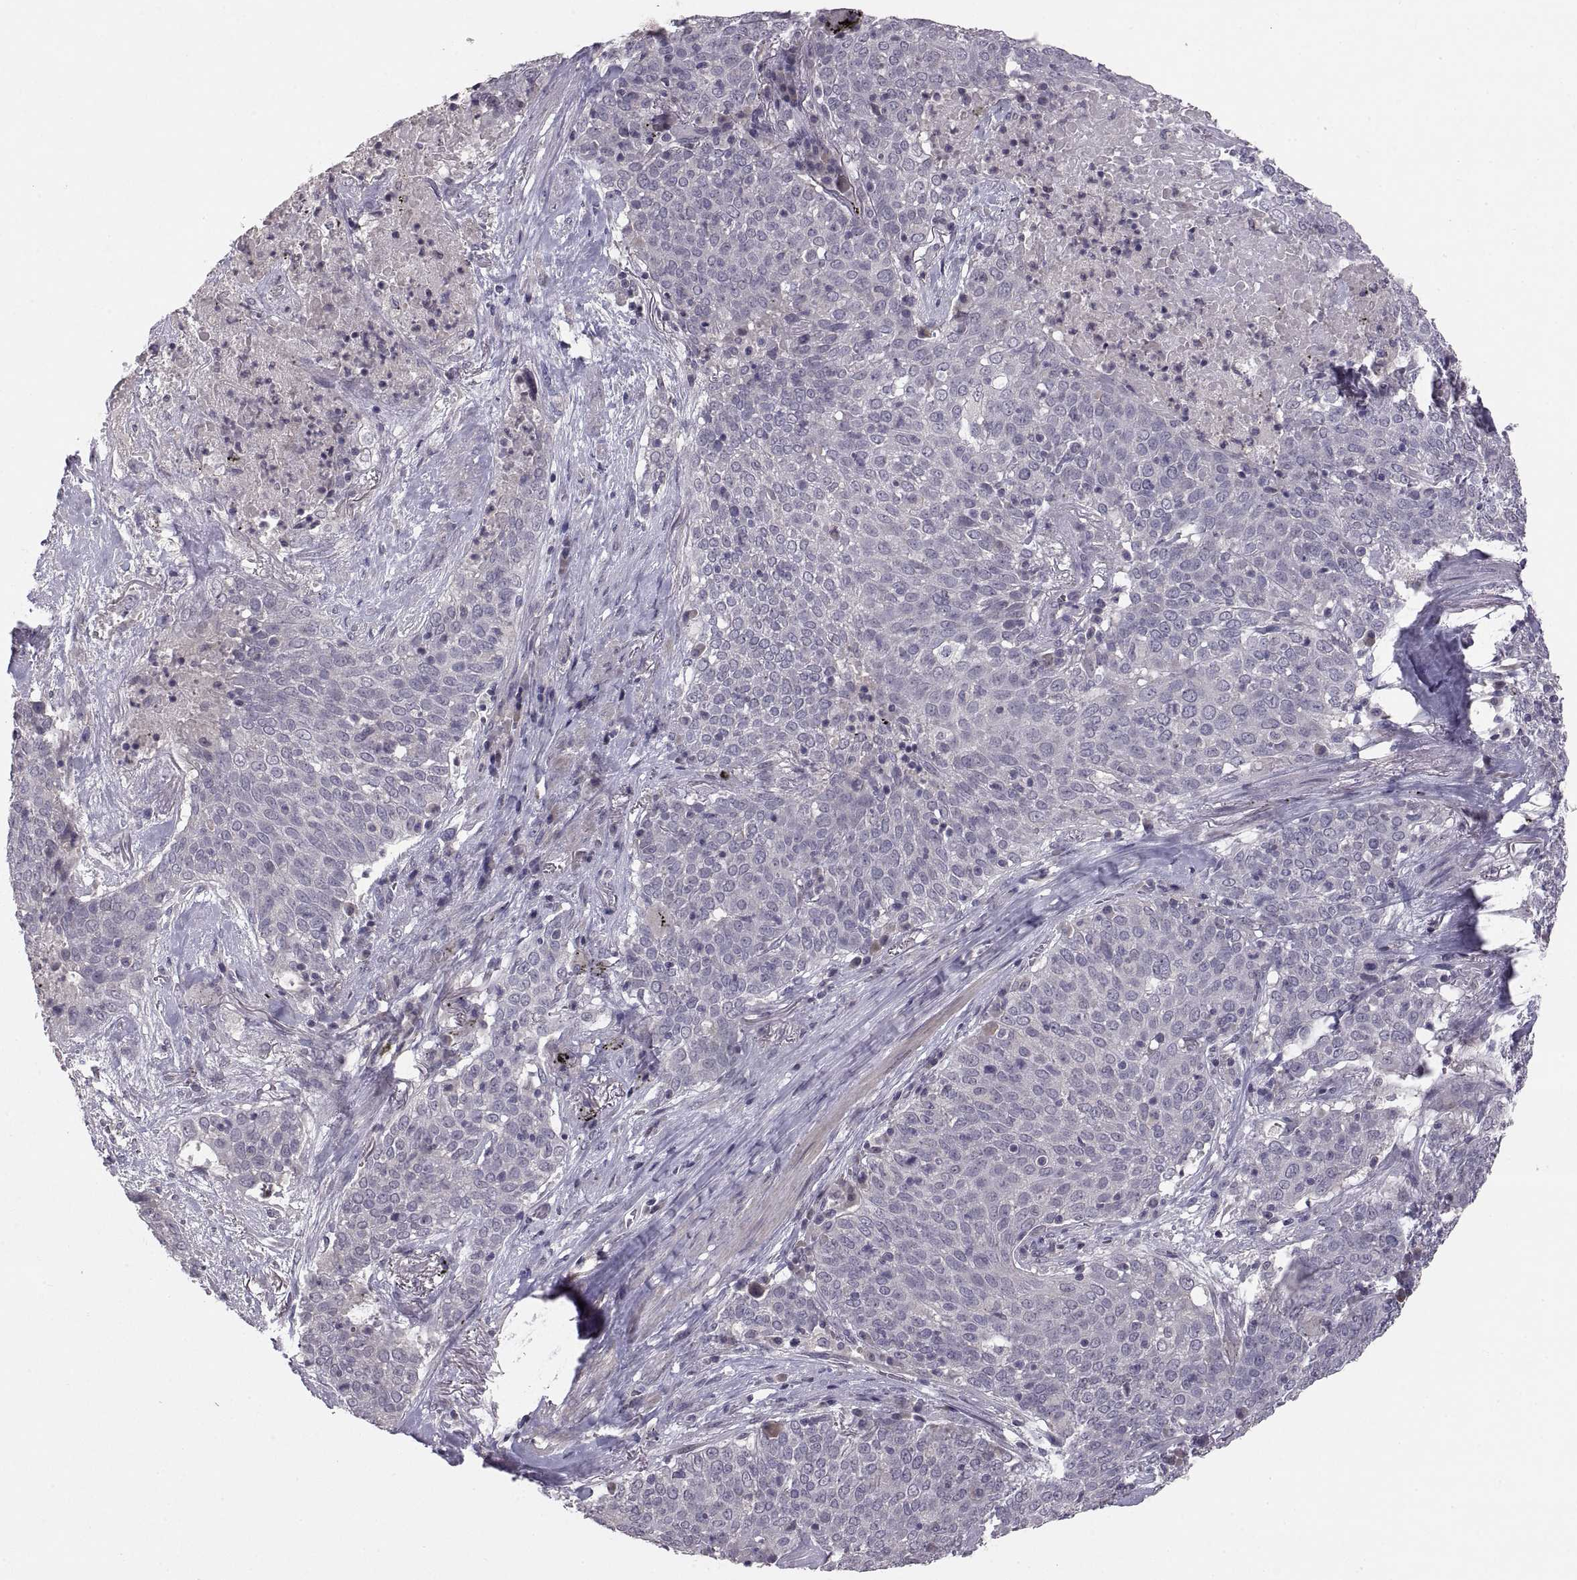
{"staining": {"intensity": "negative", "quantity": "none", "location": "none"}, "tissue": "lung cancer", "cell_type": "Tumor cells", "image_type": "cancer", "snomed": [{"axis": "morphology", "description": "Squamous cell carcinoma, NOS"}, {"axis": "topography", "description": "Lung"}], "caption": "Immunohistochemical staining of lung squamous cell carcinoma exhibits no significant staining in tumor cells.", "gene": "PAX2", "patient": {"sex": "male", "age": 82}}